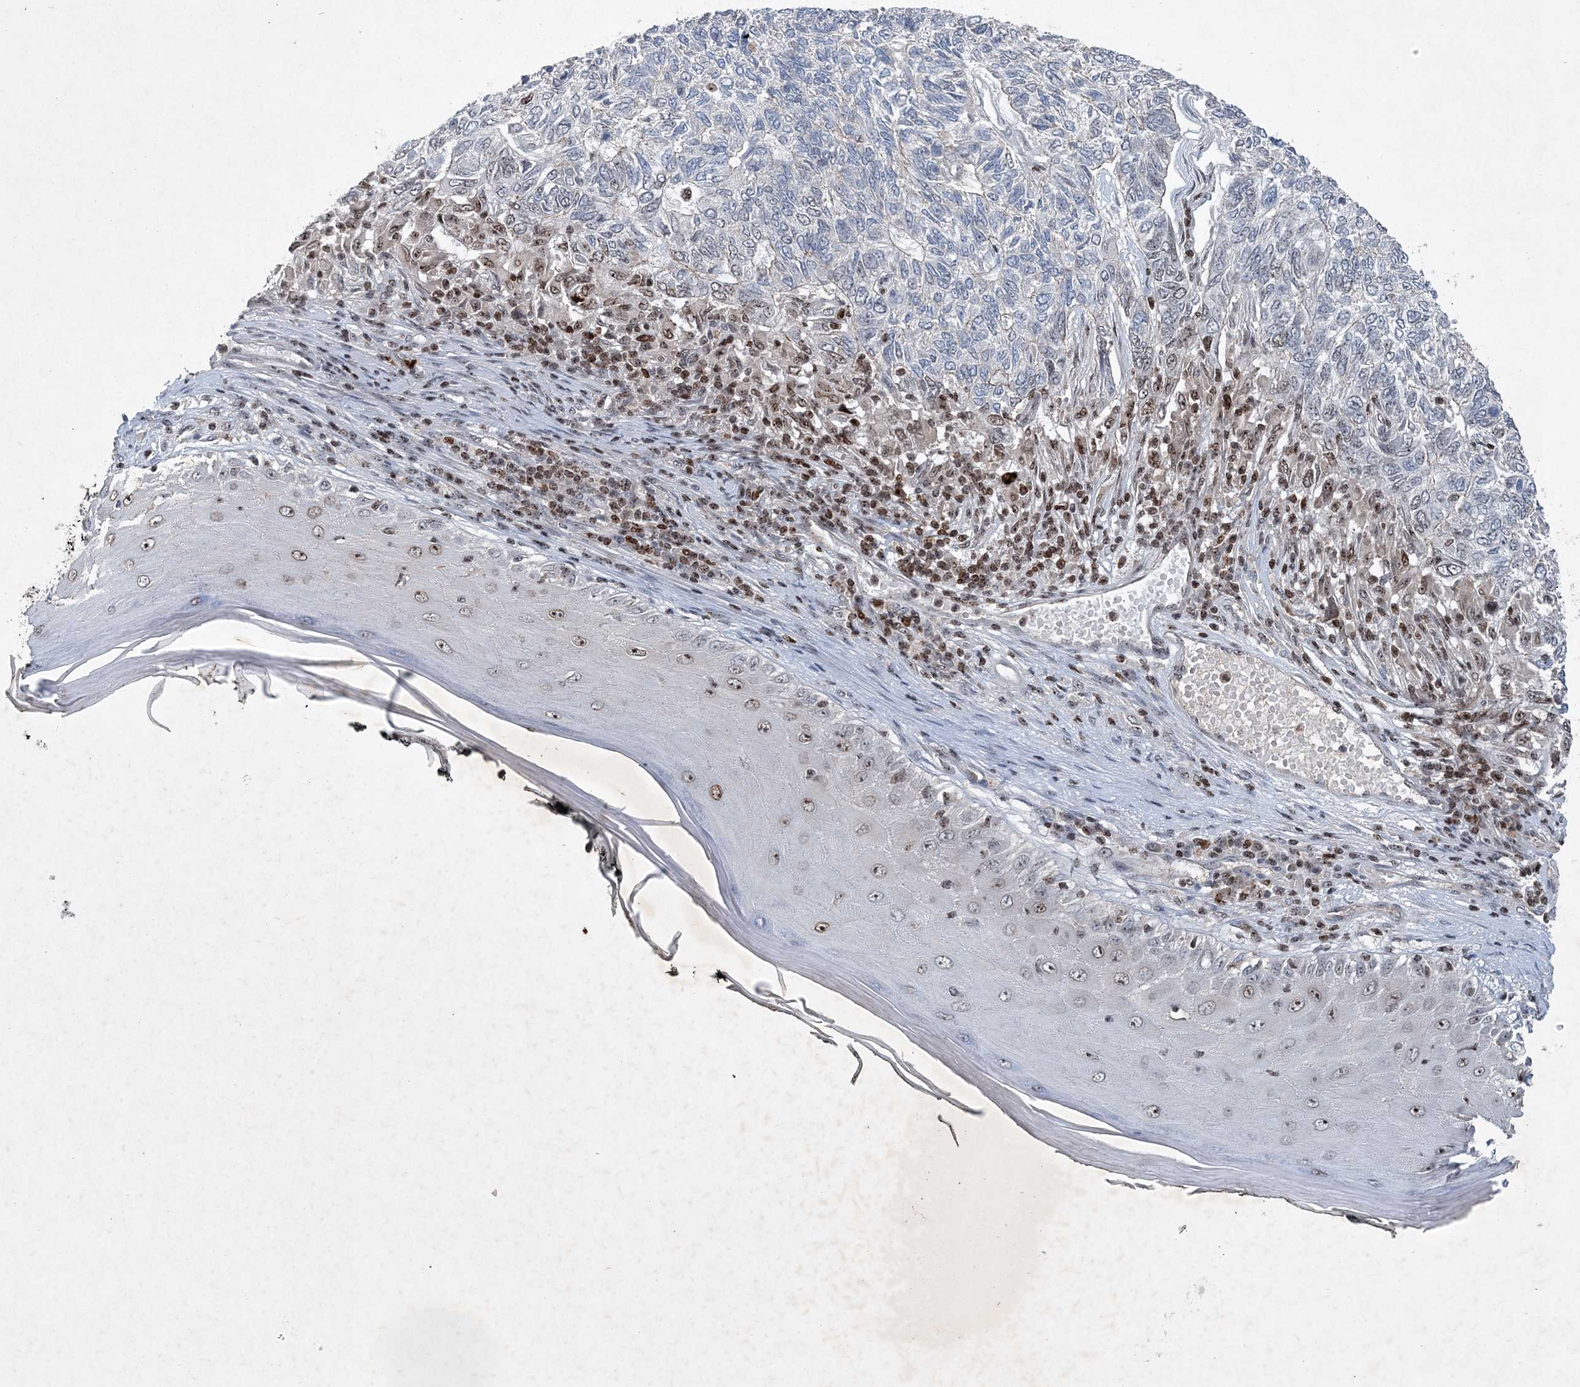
{"staining": {"intensity": "negative", "quantity": "none", "location": "none"}, "tissue": "skin cancer", "cell_type": "Tumor cells", "image_type": "cancer", "snomed": [{"axis": "morphology", "description": "Basal cell carcinoma"}, {"axis": "topography", "description": "Skin"}], "caption": "Skin cancer was stained to show a protein in brown. There is no significant staining in tumor cells. (DAB immunohistochemistry, high magnification).", "gene": "QTRT2", "patient": {"sex": "female", "age": 65}}